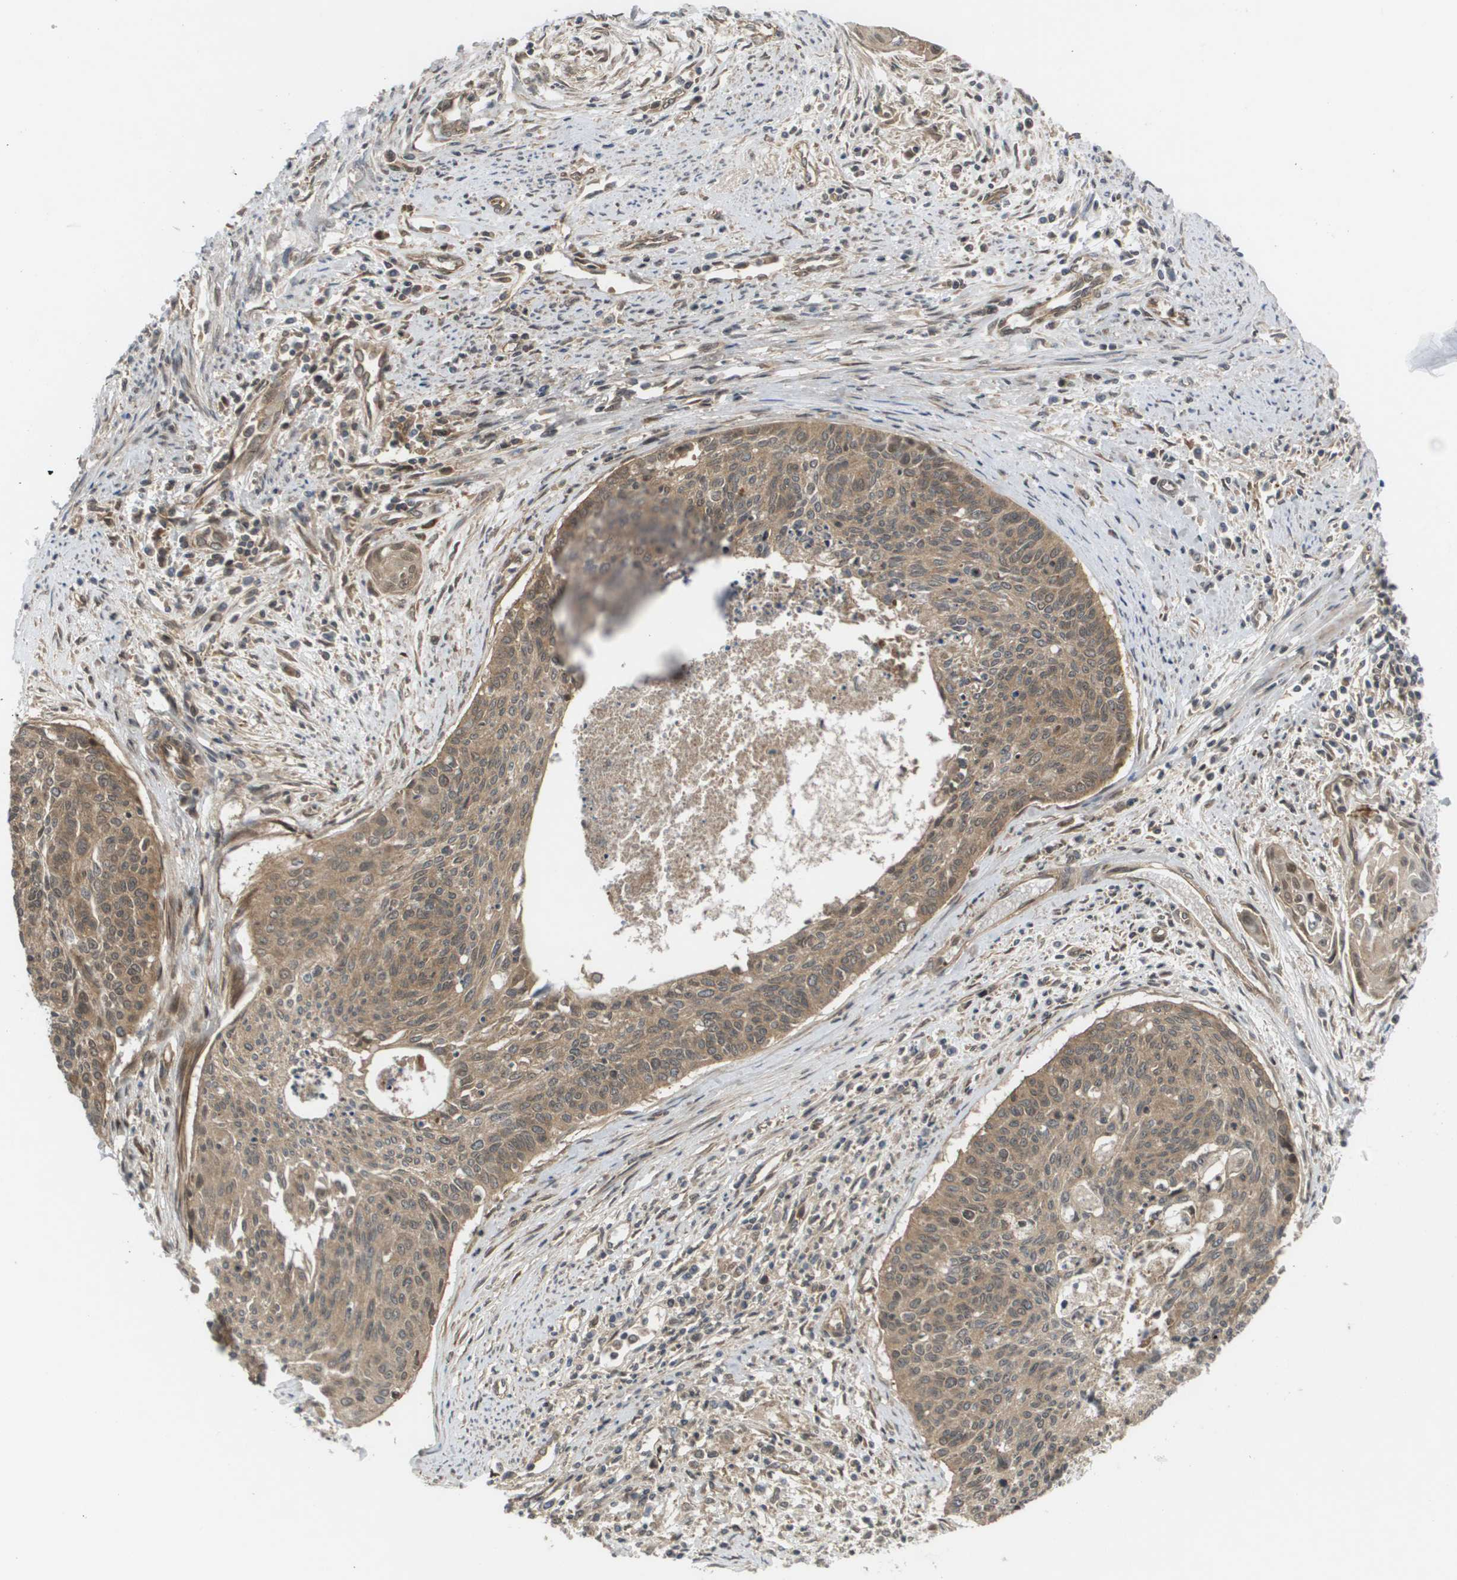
{"staining": {"intensity": "moderate", "quantity": ">75%", "location": "cytoplasmic/membranous,nuclear"}, "tissue": "cervical cancer", "cell_type": "Tumor cells", "image_type": "cancer", "snomed": [{"axis": "morphology", "description": "Squamous cell carcinoma, NOS"}, {"axis": "topography", "description": "Cervix"}], "caption": "Brown immunohistochemical staining in cervical cancer displays moderate cytoplasmic/membranous and nuclear staining in approximately >75% of tumor cells.", "gene": "CTPS2", "patient": {"sex": "female", "age": 55}}